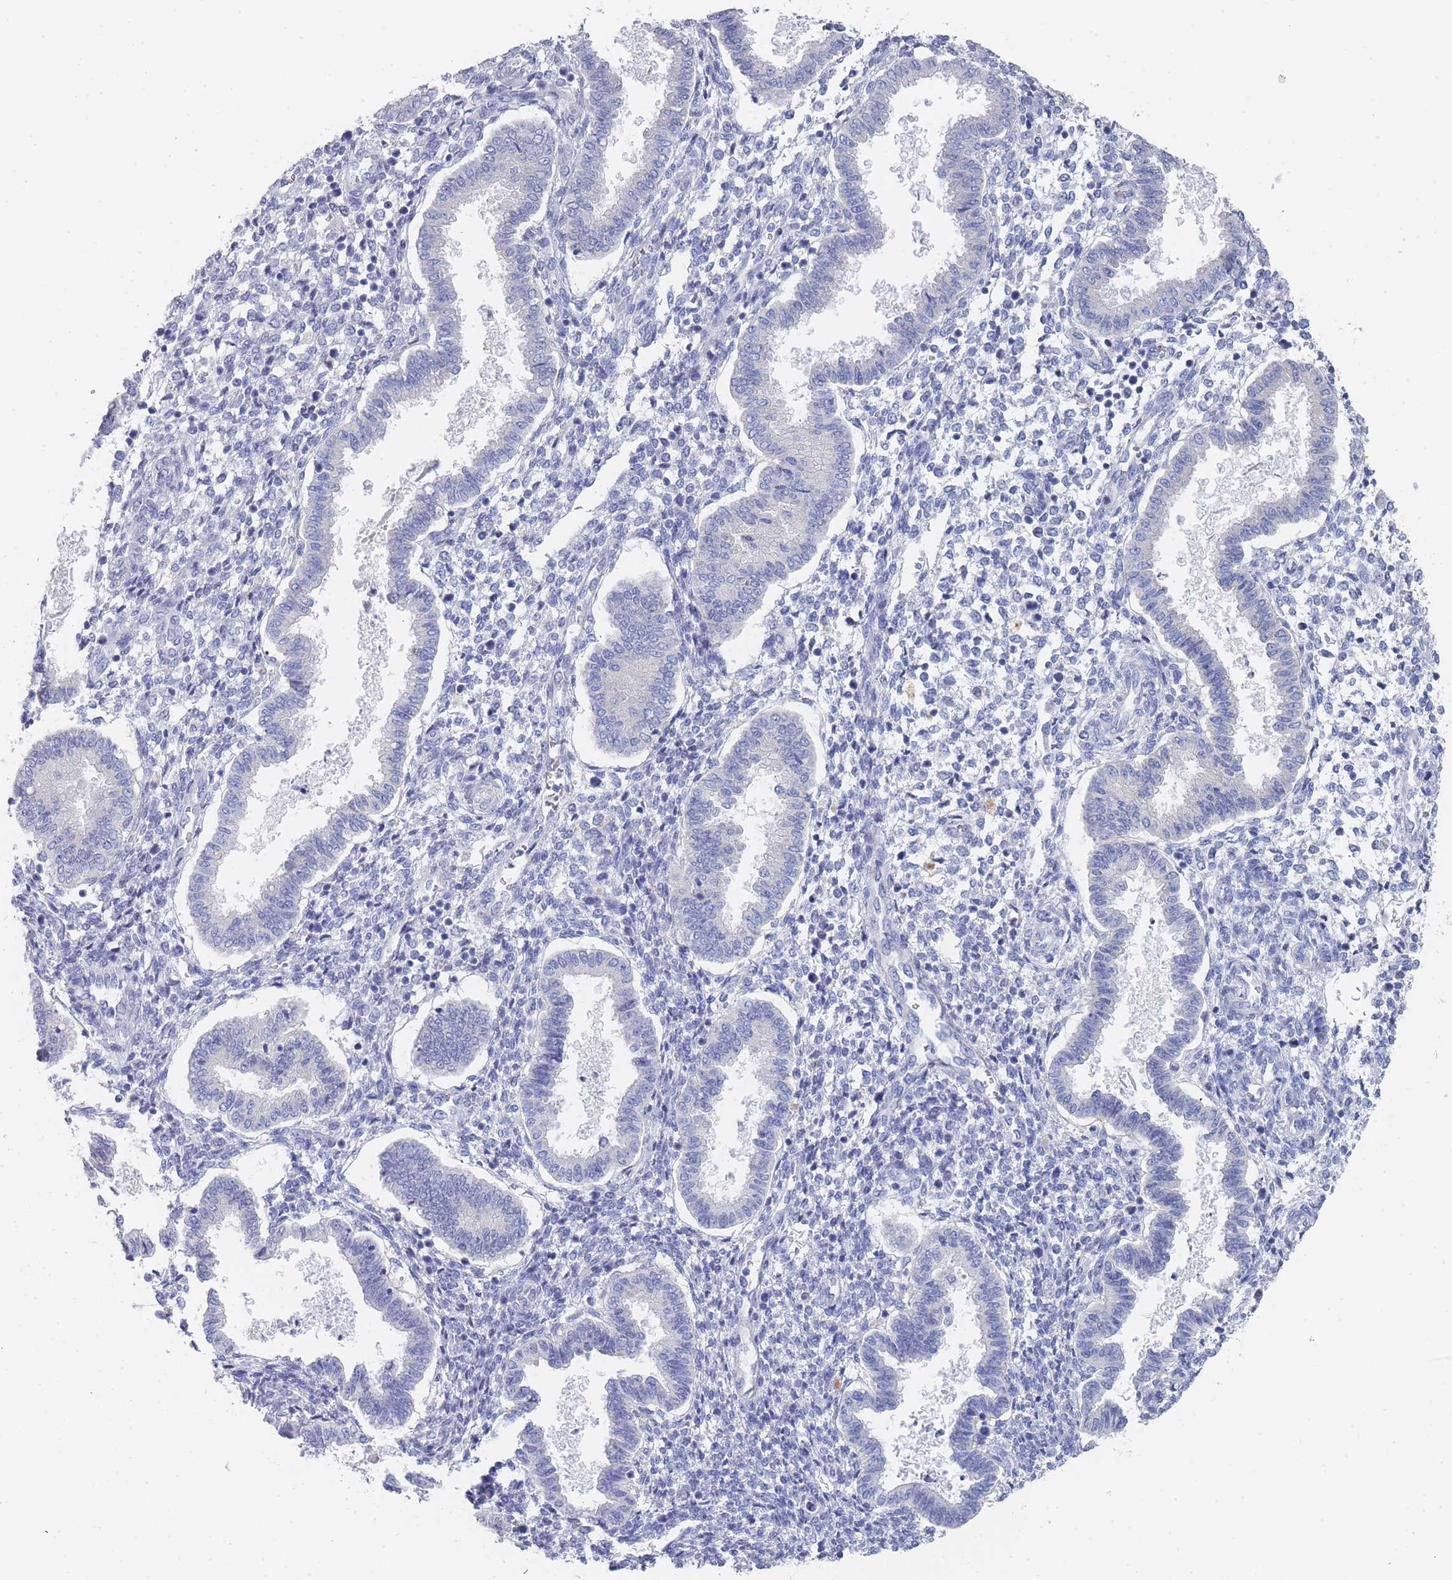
{"staining": {"intensity": "negative", "quantity": "none", "location": "none"}, "tissue": "endometrium", "cell_type": "Cells in endometrial stroma", "image_type": "normal", "snomed": [{"axis": "morphology", "description": "Normal tissue, NOS"}, {"axis": "topography", "description": "Endometrium"}], "caption": "The photomicrograph shows no significant positivity in cells in endometrial stroma of endometrium.", "gene": "ACAD11", "patient": {"sex": "female", "age": 24}}